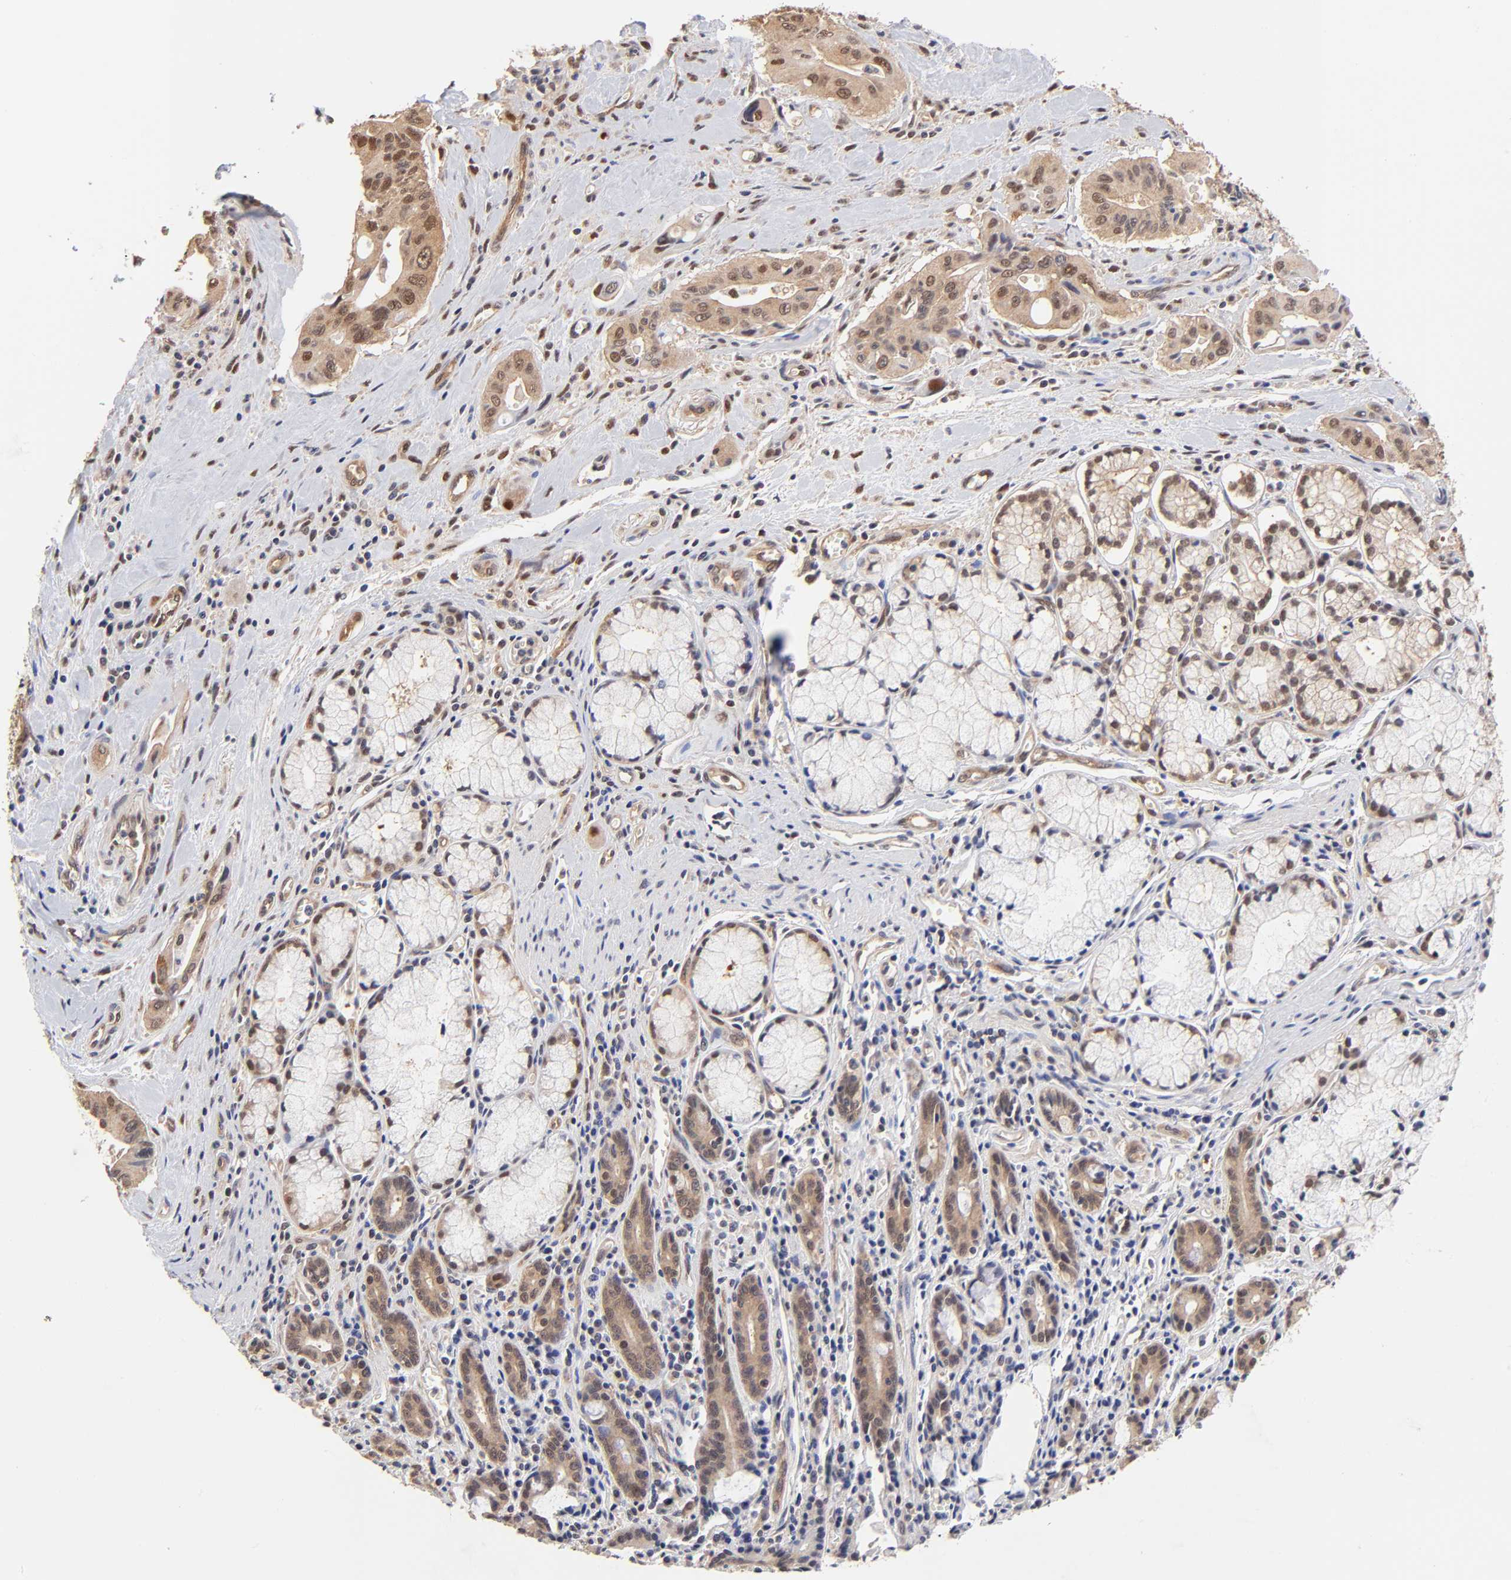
{"staining": {"intensity": "weak", "quantity": "25%-75%", "location": "cytoplasmic/membranous,nuclear"}, "tissue": "pancreatic cancer", "cell_type": "Tumor cells", "image_type": "cancer", "snomed": [{"axis": "morphology", "description": "Adenocarcinoma, NOS"}, {"axis": "topography", "description": "Pancreas"}], "caption": "The image shows immunohistochemical staining of pancreatic adenocarcinoma. There is weak cytoplasmic/membranous and nuclear positivity is identified in approximately 25%-75% of tumor cells. The staining is performed using DAB brown chromogen to label protein expression. The nuclei are counter-stained blue using hematoxylin.", "gene": "PSMC4", "patient": {"sex": "male", "age": 77}}